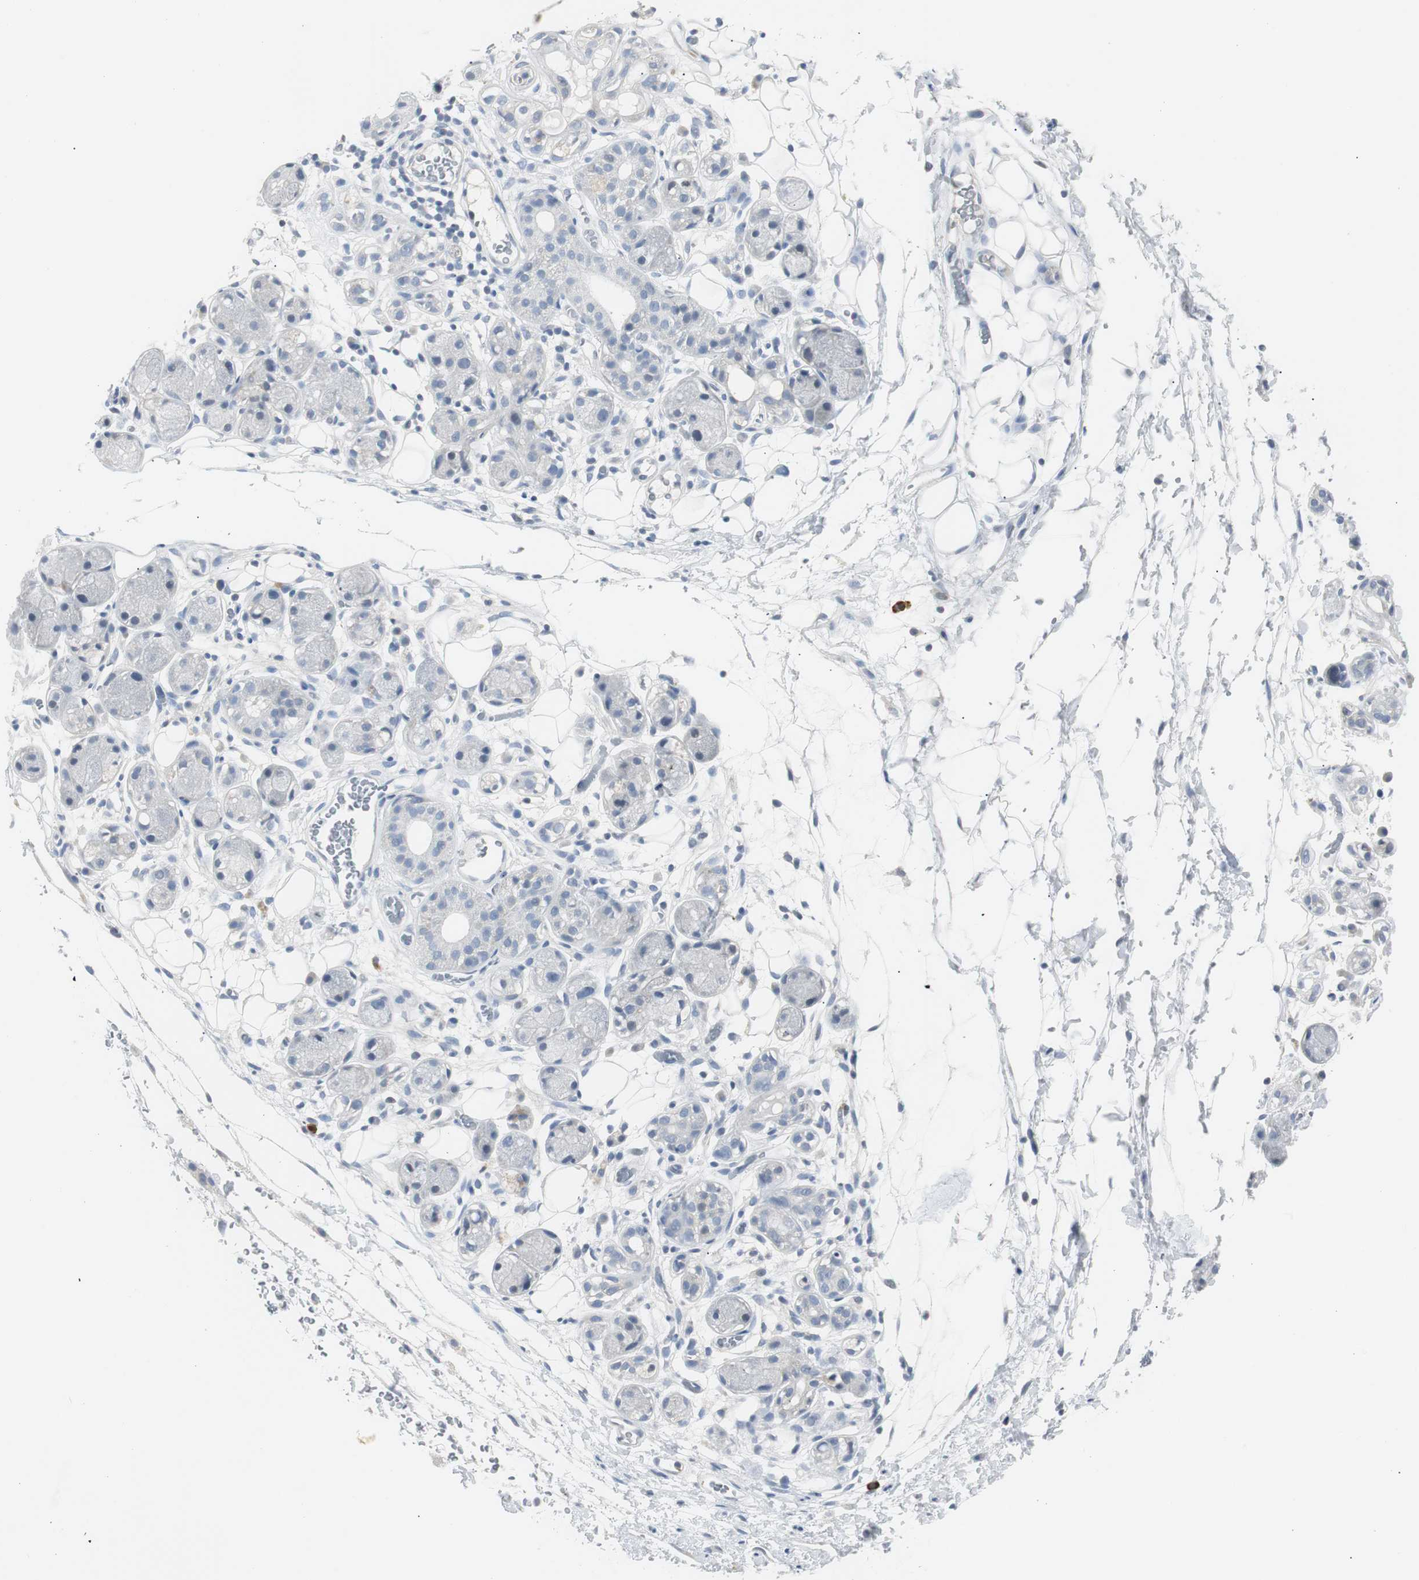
{"staining": {"intensity": "negative", "quantity": "none", "location": "none"}, "tissue": "adipose tissue", "cell_type": "Adipocytes", "image_type": "normal", "snomed": [{"axis": "morphology", "description": "Normal tissue, NOS"}, {"axis": "morphology", "description": "Inflammation, NOS"}, {"axis": "topography", "description": "Vascular tissue"}, {"axis": "topography", "description": "Salivary gland"}], "caption": "Human adipose tissue stained for a protein using immunohistochemistry (IHC) exhibits no expression in adipocytes.", "gene": "RASA1", "patient": {"sex": "female", "age": 75}}